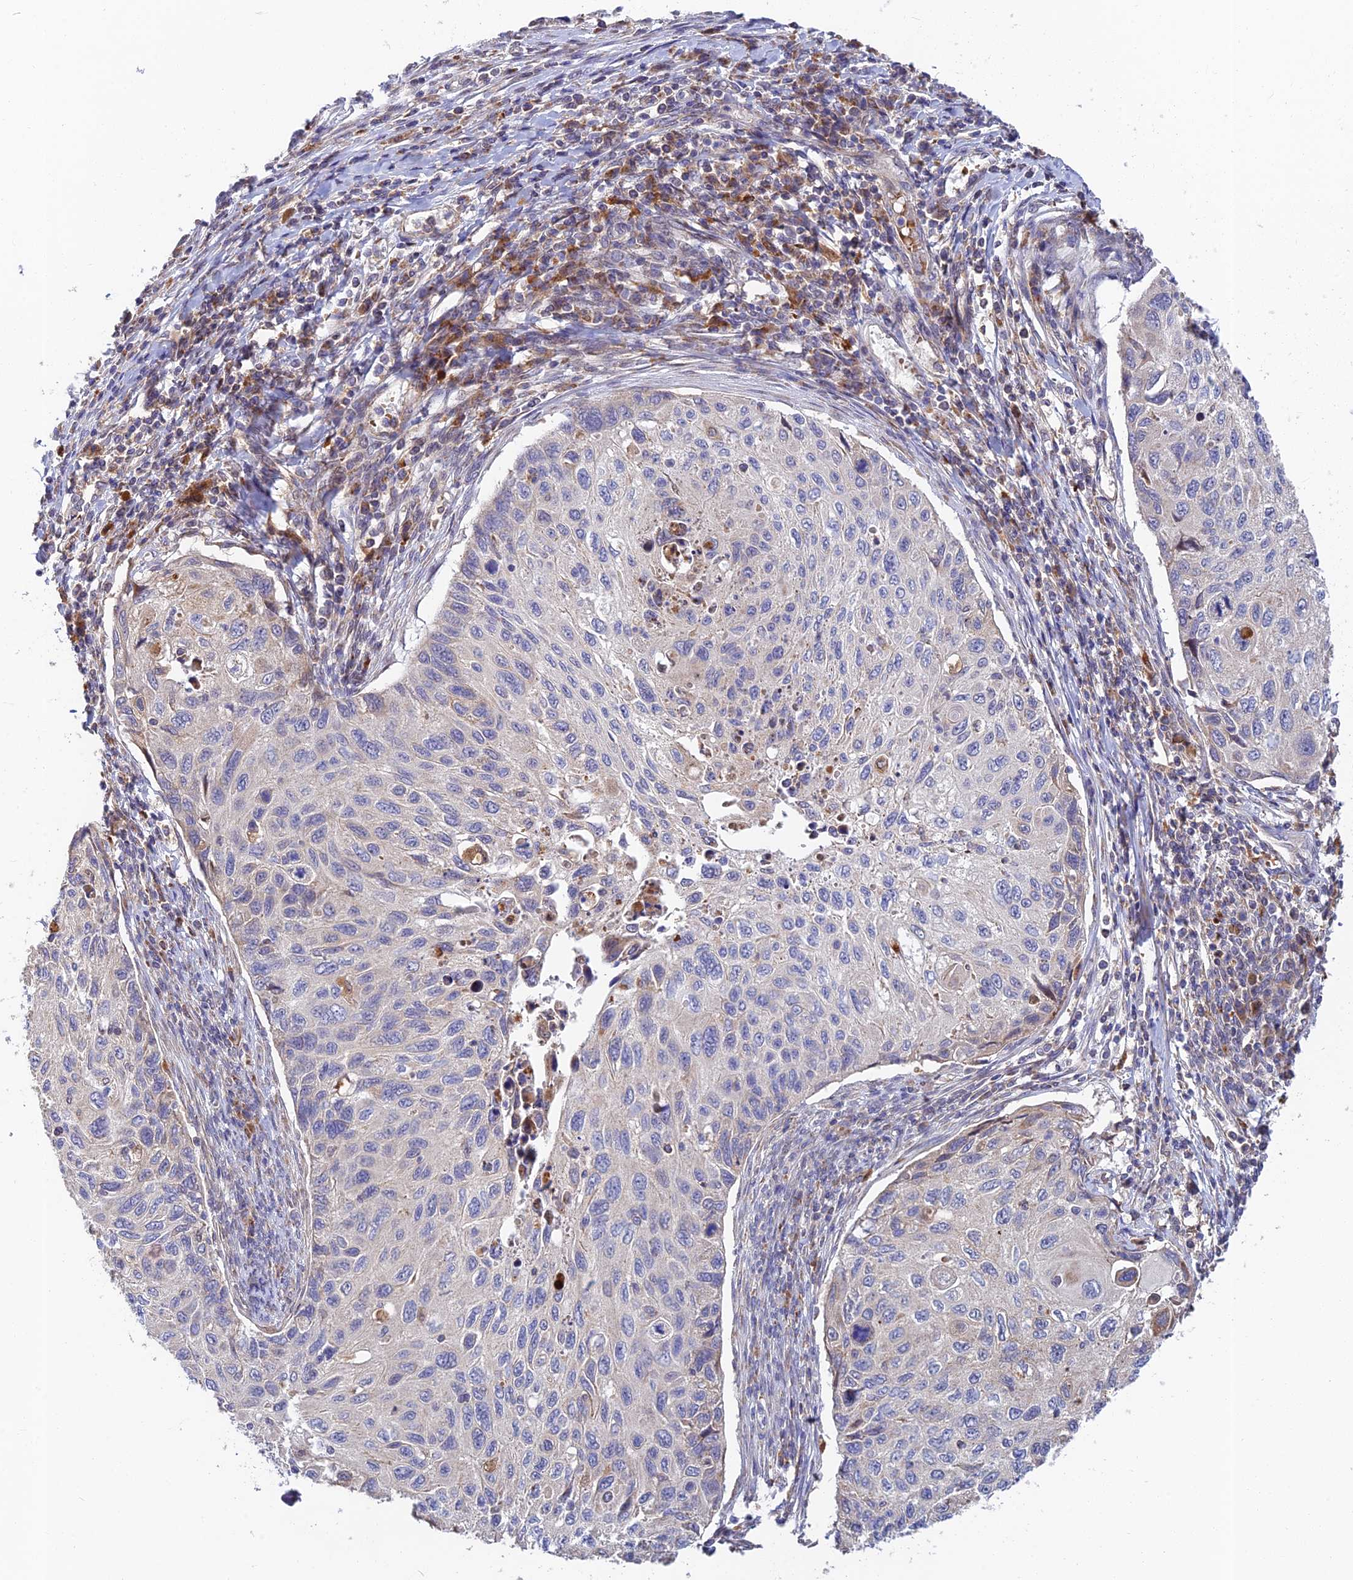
{"staining": {"intensity": "negative", "quantity": "none", "location": "none"}, "tissue": "cervical cancer", "cell_type": "Tumor cells", "image_type": "cancer", "snomed": [{"axis": "morphology", "description": "Squamous cell carcinoma, NOS"}, {"axis": "topography", "description": "Cervix"}], "caption": "The photomicrograph reveals no significant positivity in tumor cells of cervical squamous cell carcinoma.", "gene": "FUOM", "patient": {"sex": "female", "age": 70}}